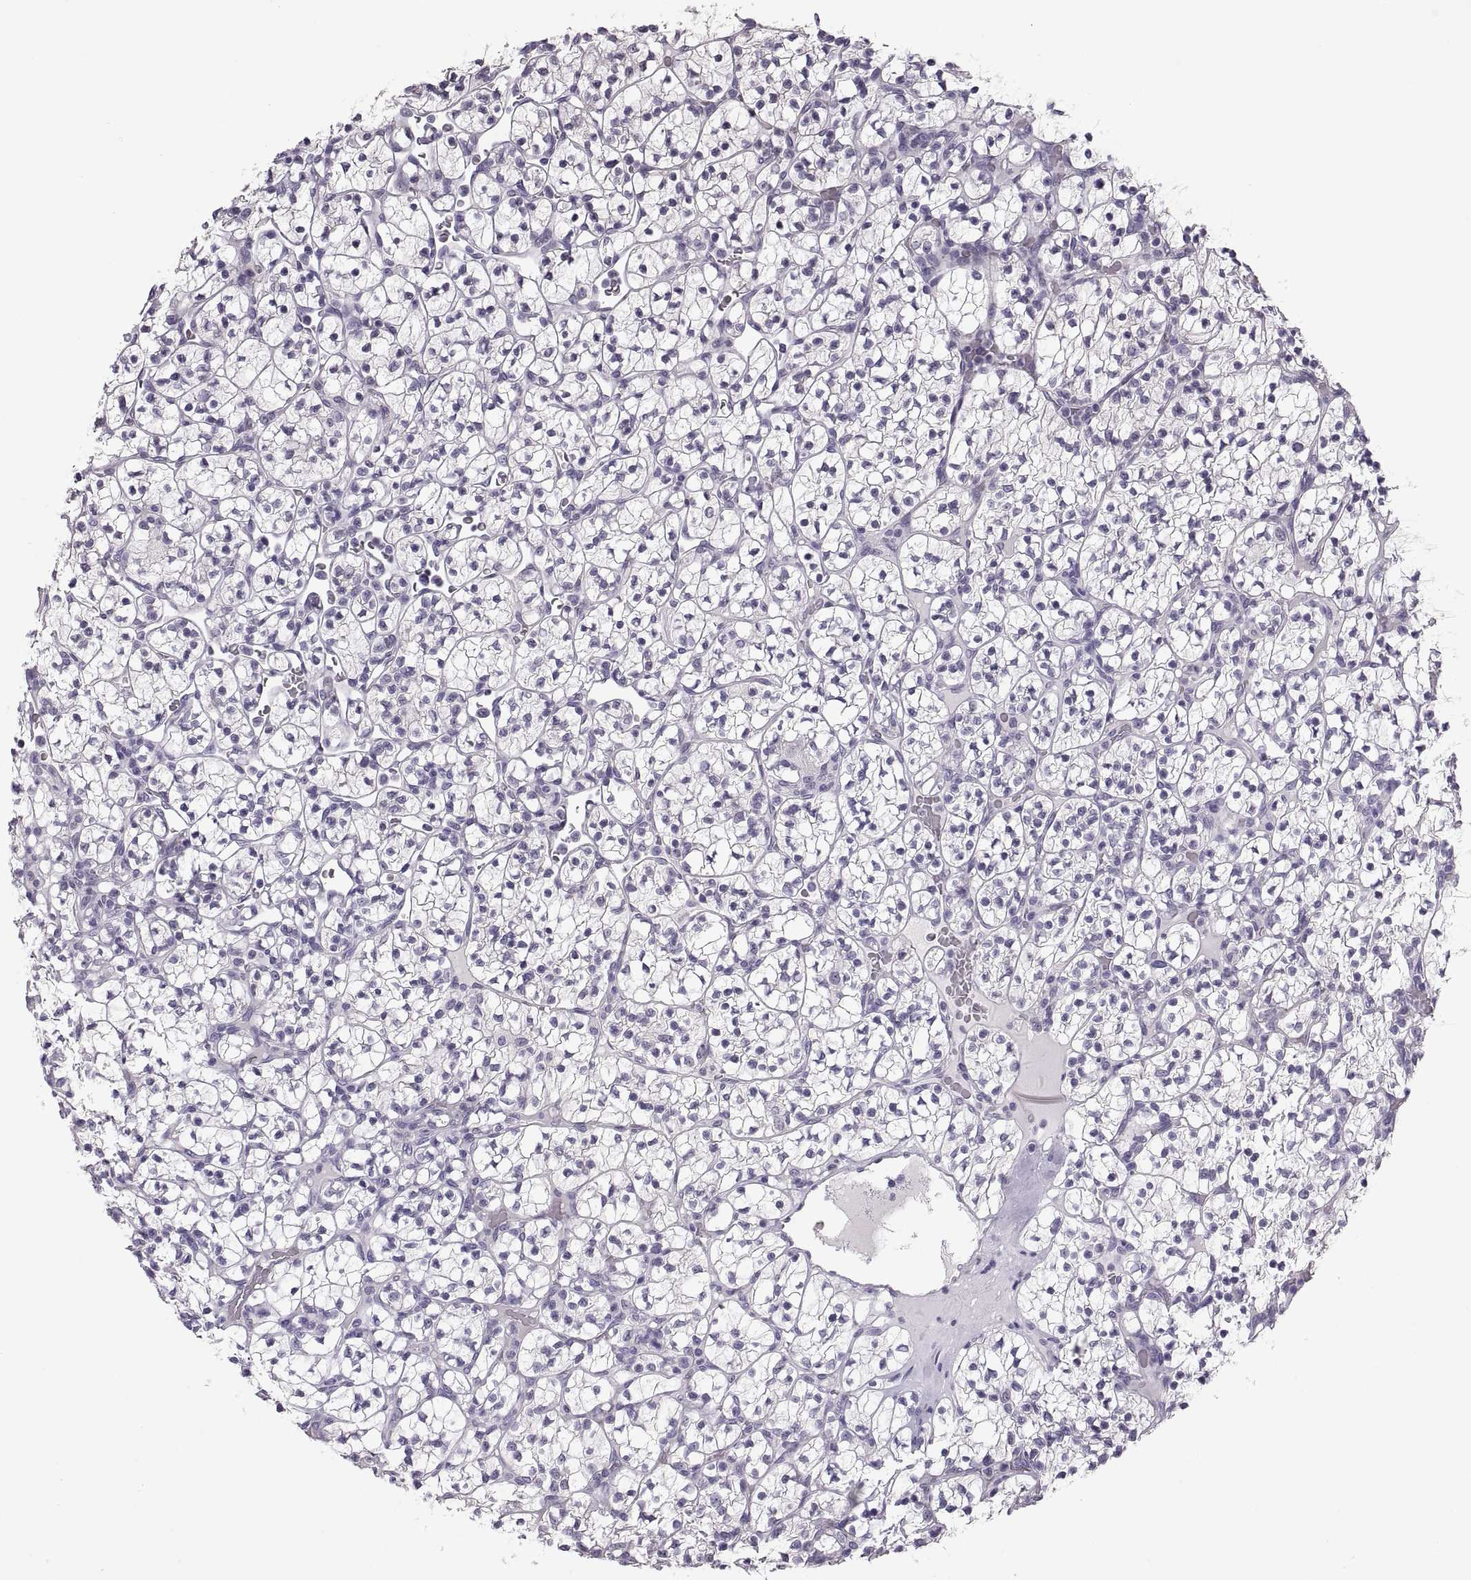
{"staining": {"intensity": "negative", "quantity": "none", "location": "none"}, "tissue": "renal cancer", "cell_type": "Tumor cells", "image_type": "cancer", "snomed": [{"axis": "morphology", "description": "Adenocarcinoma, NOS"}, {"axis": "topography", "description": "Kidney"}], "caption": "Tumor cells show no significant staining in renal cancer (adenocarcinoma).", "gene": "MAGEB18", "patient": {"sex": "female", "age": 89}}